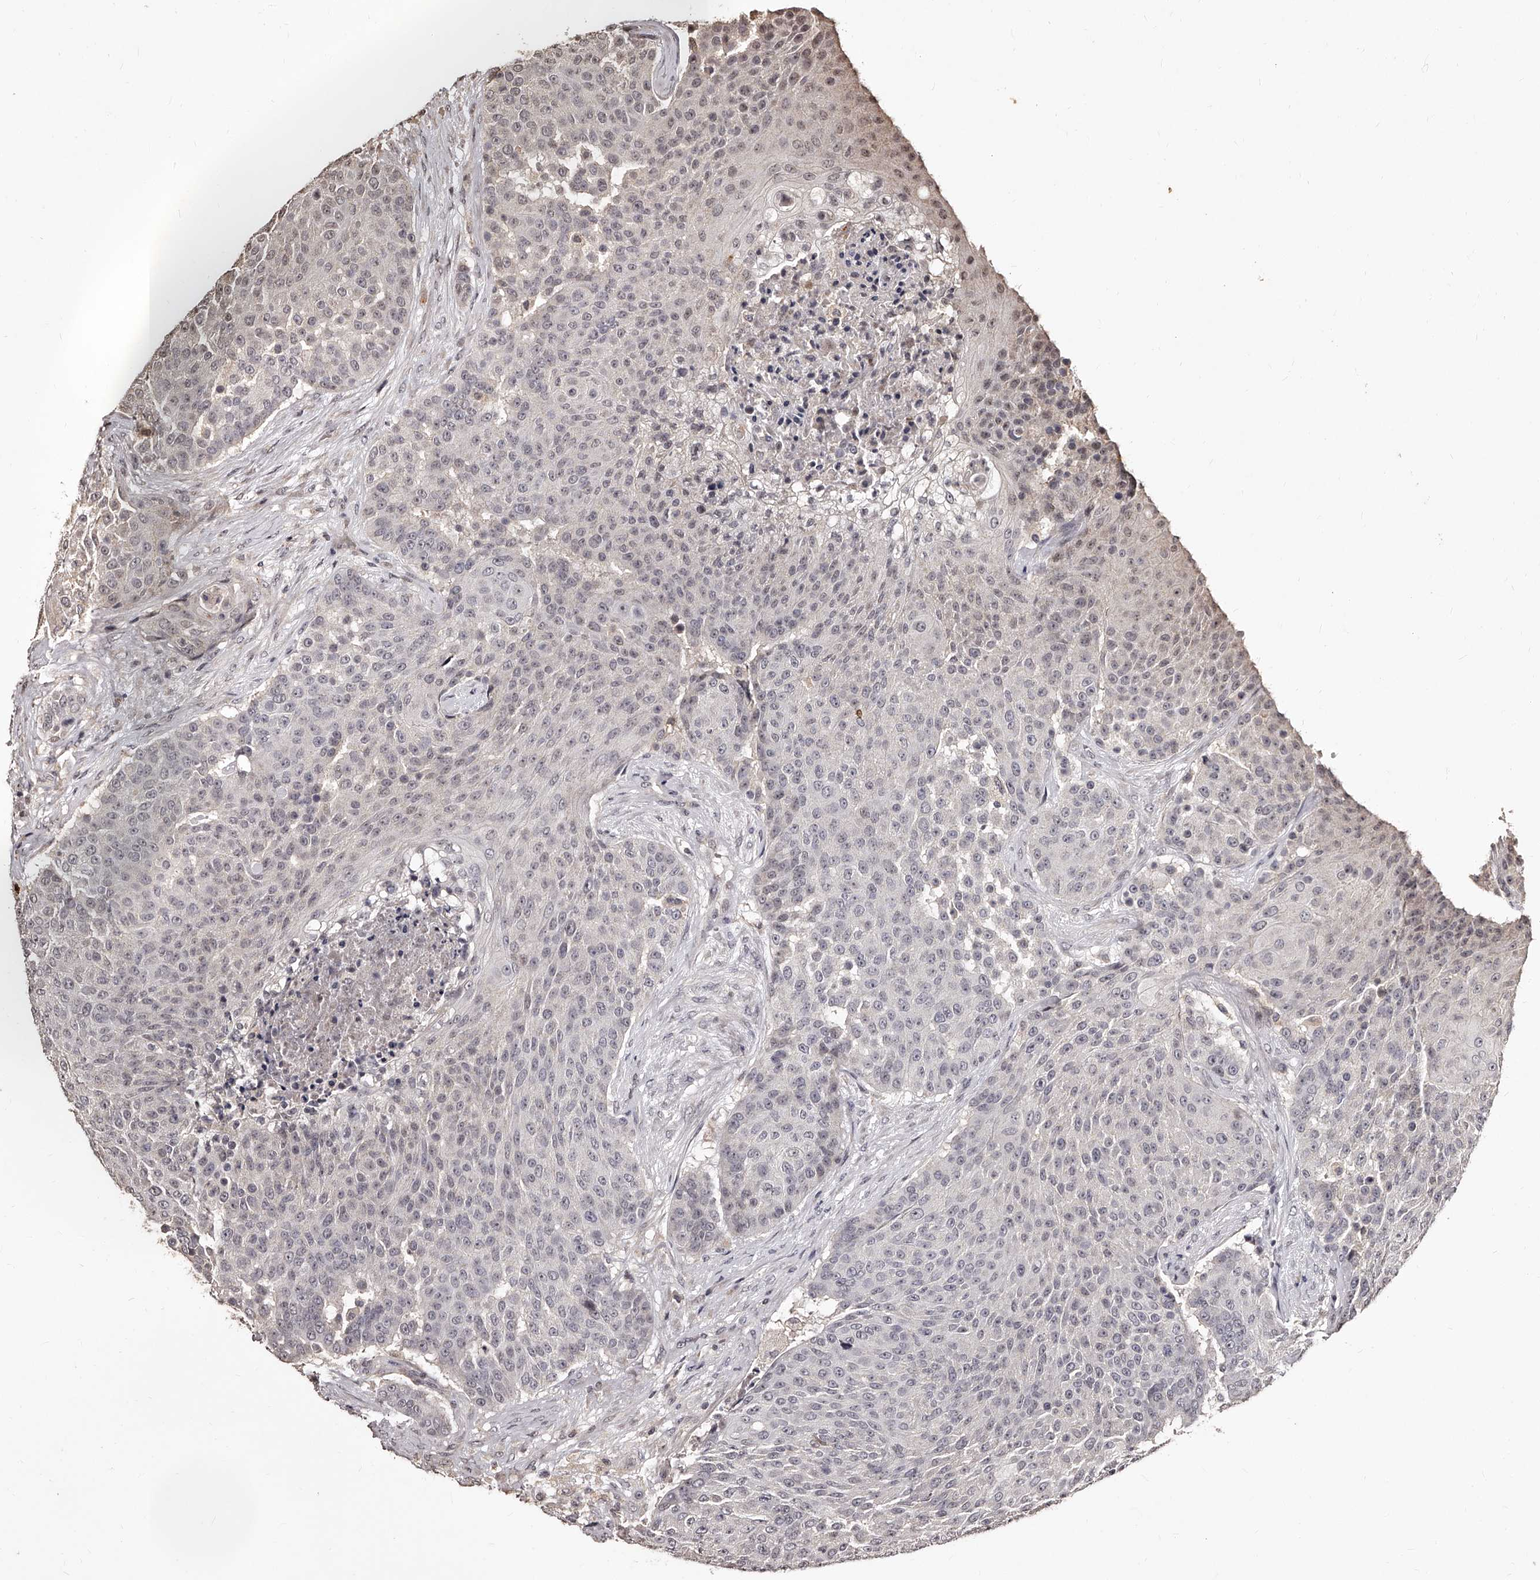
{"staining": {"intensity": "weak", "quantity": "<25%", "location": "nuclear"}, "tissue": "urothelial cancer", "cell_type": "Tumor cells", "image_type": "cancer", "snomed": [{"axis": "morphology", "description": "Urothelial carcinoma, High grade"}, {"axis": "topography", "description": "Urinary bladder"}], "caption": "IHC histopathology image of neoplastic tissue: human high-grade urothelial carcinoma stained with DAB demonstrates no significant protein positivity in tumor cells.", "gene": "TSHR", "patient": {"sex": "female", "age": 63}}